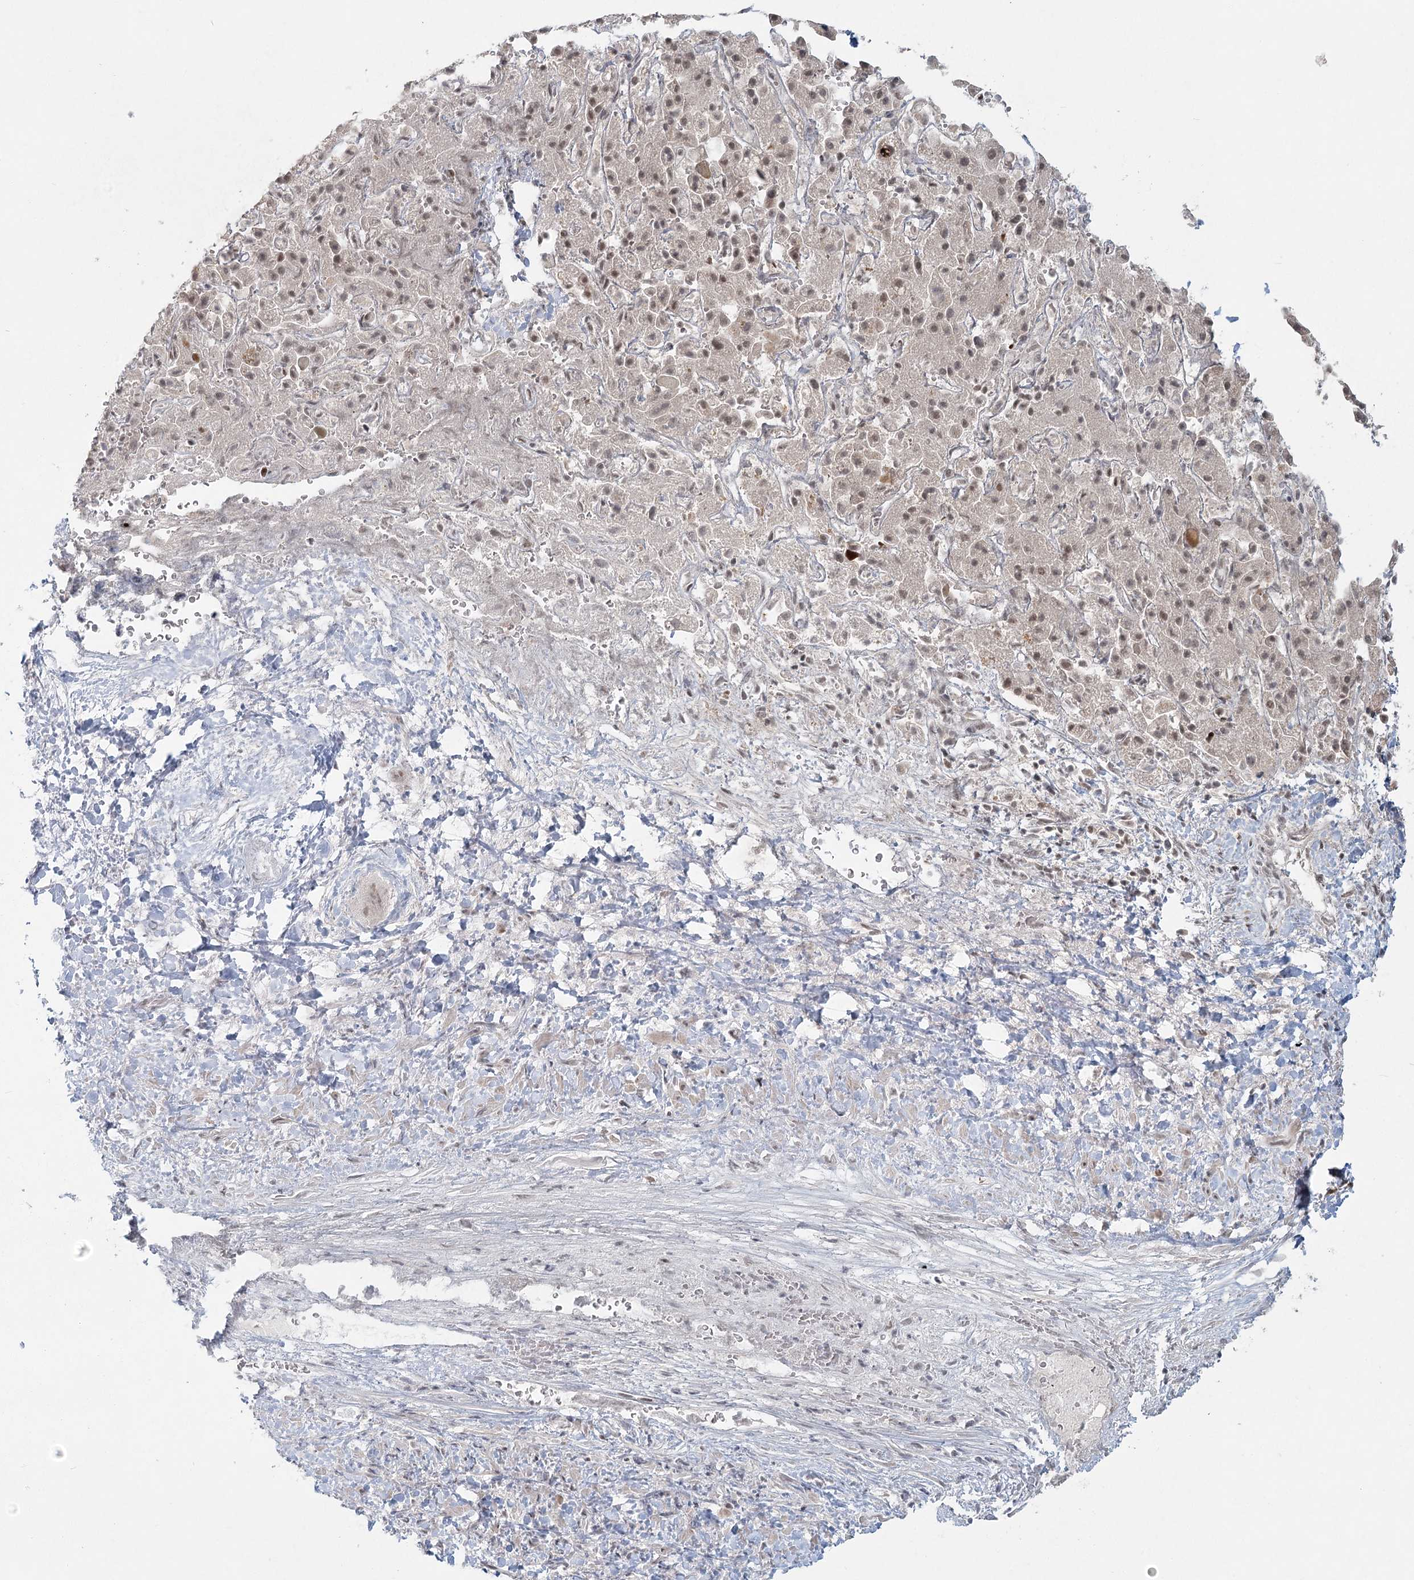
{"staining": {"intensity": "negative", "quantity": "none", "location": "none"}, "tissue": "liver cancer", "cell_type": "Tumor cells", "image_type": "cancer", "snomed": [{"axis": "morphology", "description": "Cholangiocarcinoma"}, {"axis": "topography", "description": "Liver"}], "caption": "High power microscopy micrograph of an immunohistochemistry photomicrograph of liver cancer, revealing no significant staining in tumor cells.", "gene": "R3HCC1L", "patient": {"sex": "female", "age": 52}}